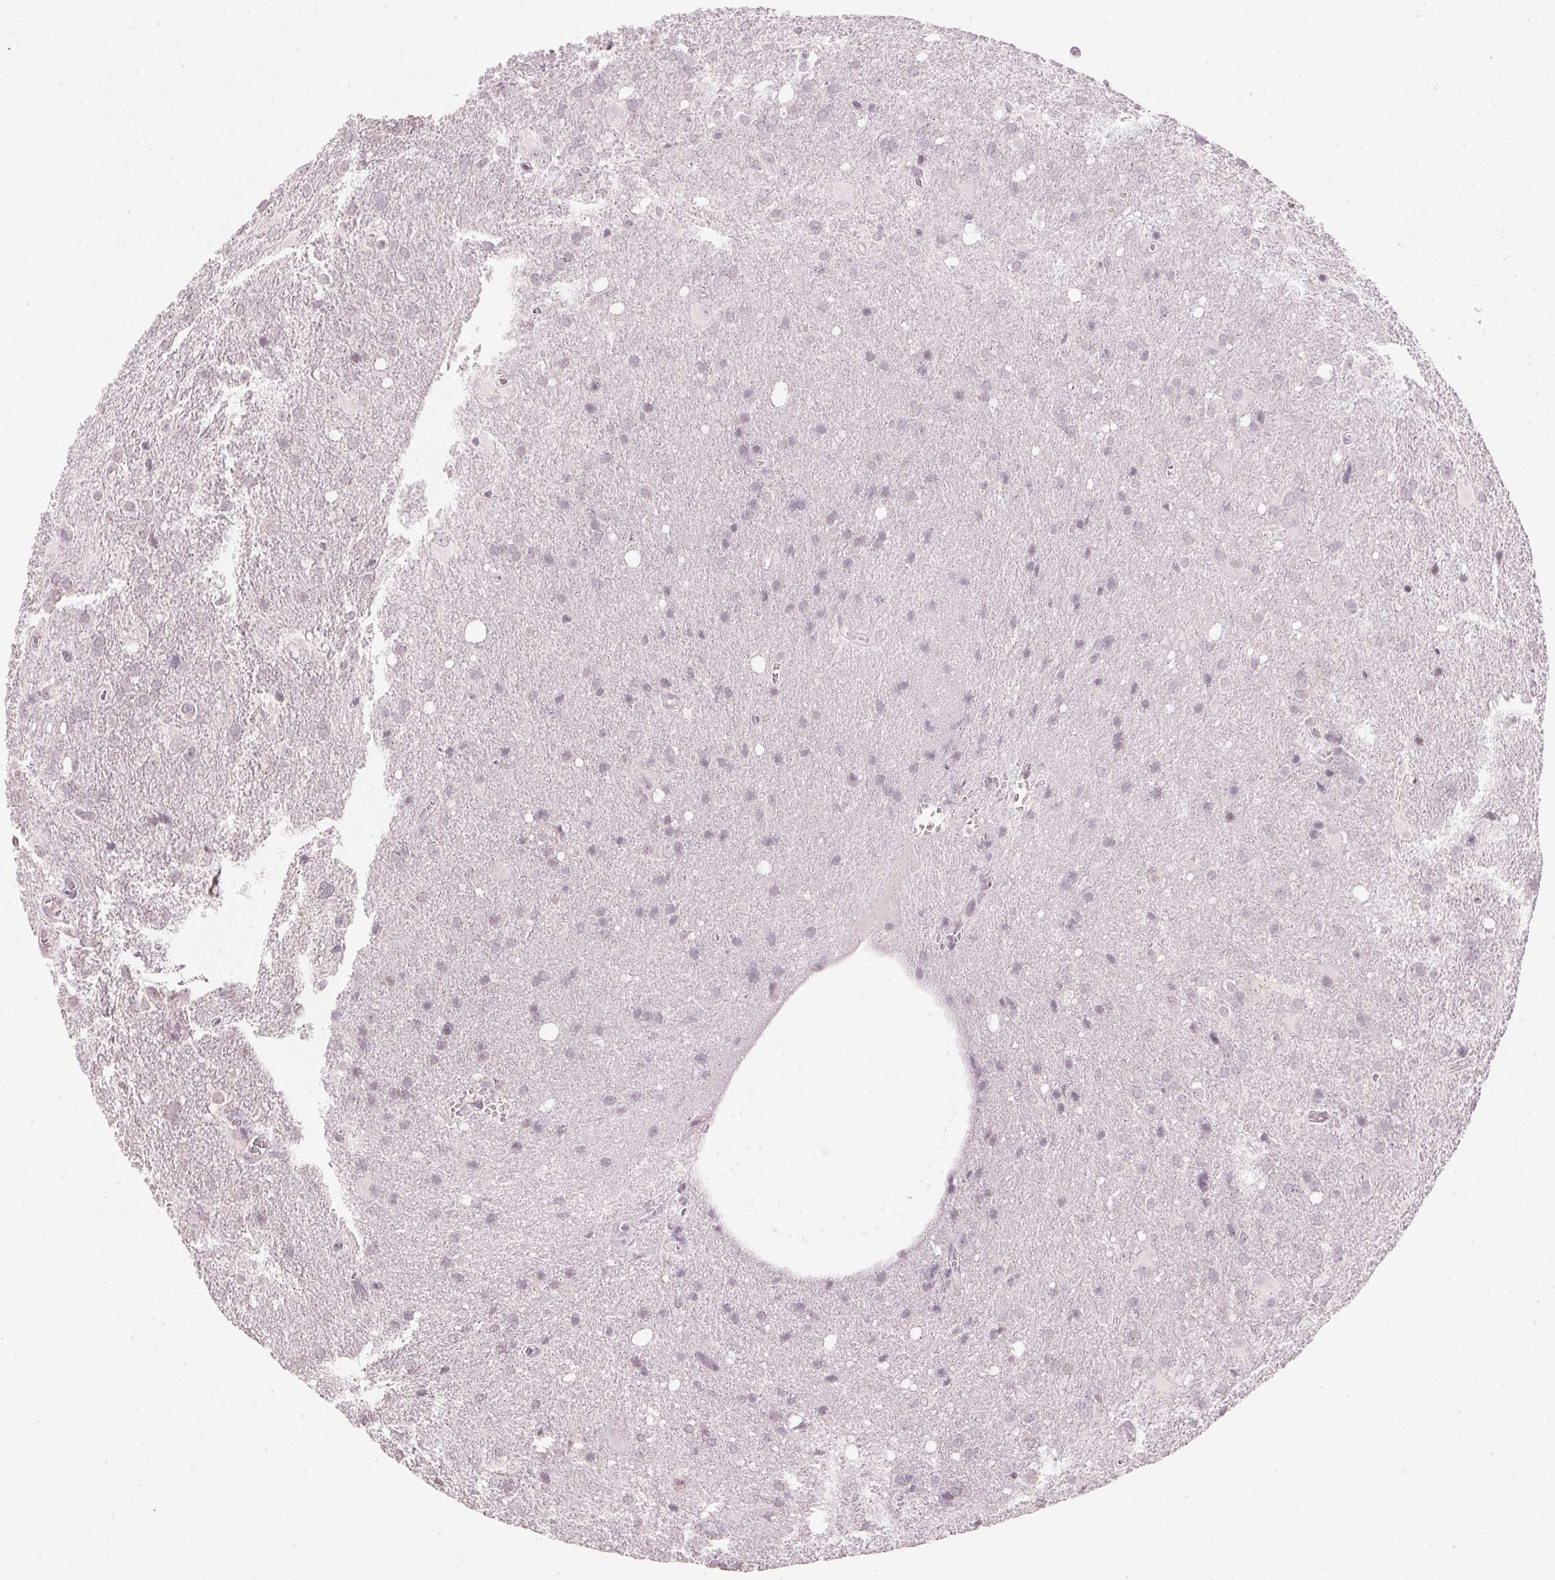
{"staining": {"intensity": "negative", "quantity": "none", "location": "none"}, "tissue": "glioma", "cell_type": "Tumor cells", "image_type": "cancer", "snomed": [{"axis": "morphology", "description": "Glioma, malignant, Low grade"}, {"axis": "topography", "description": "Brain"}], "caption": "Immunohistochemistry of glioma demonstrates no staining in tumor cells.", "gene": "SFRP4", "patient": {"sex": "male", "age": 66}}